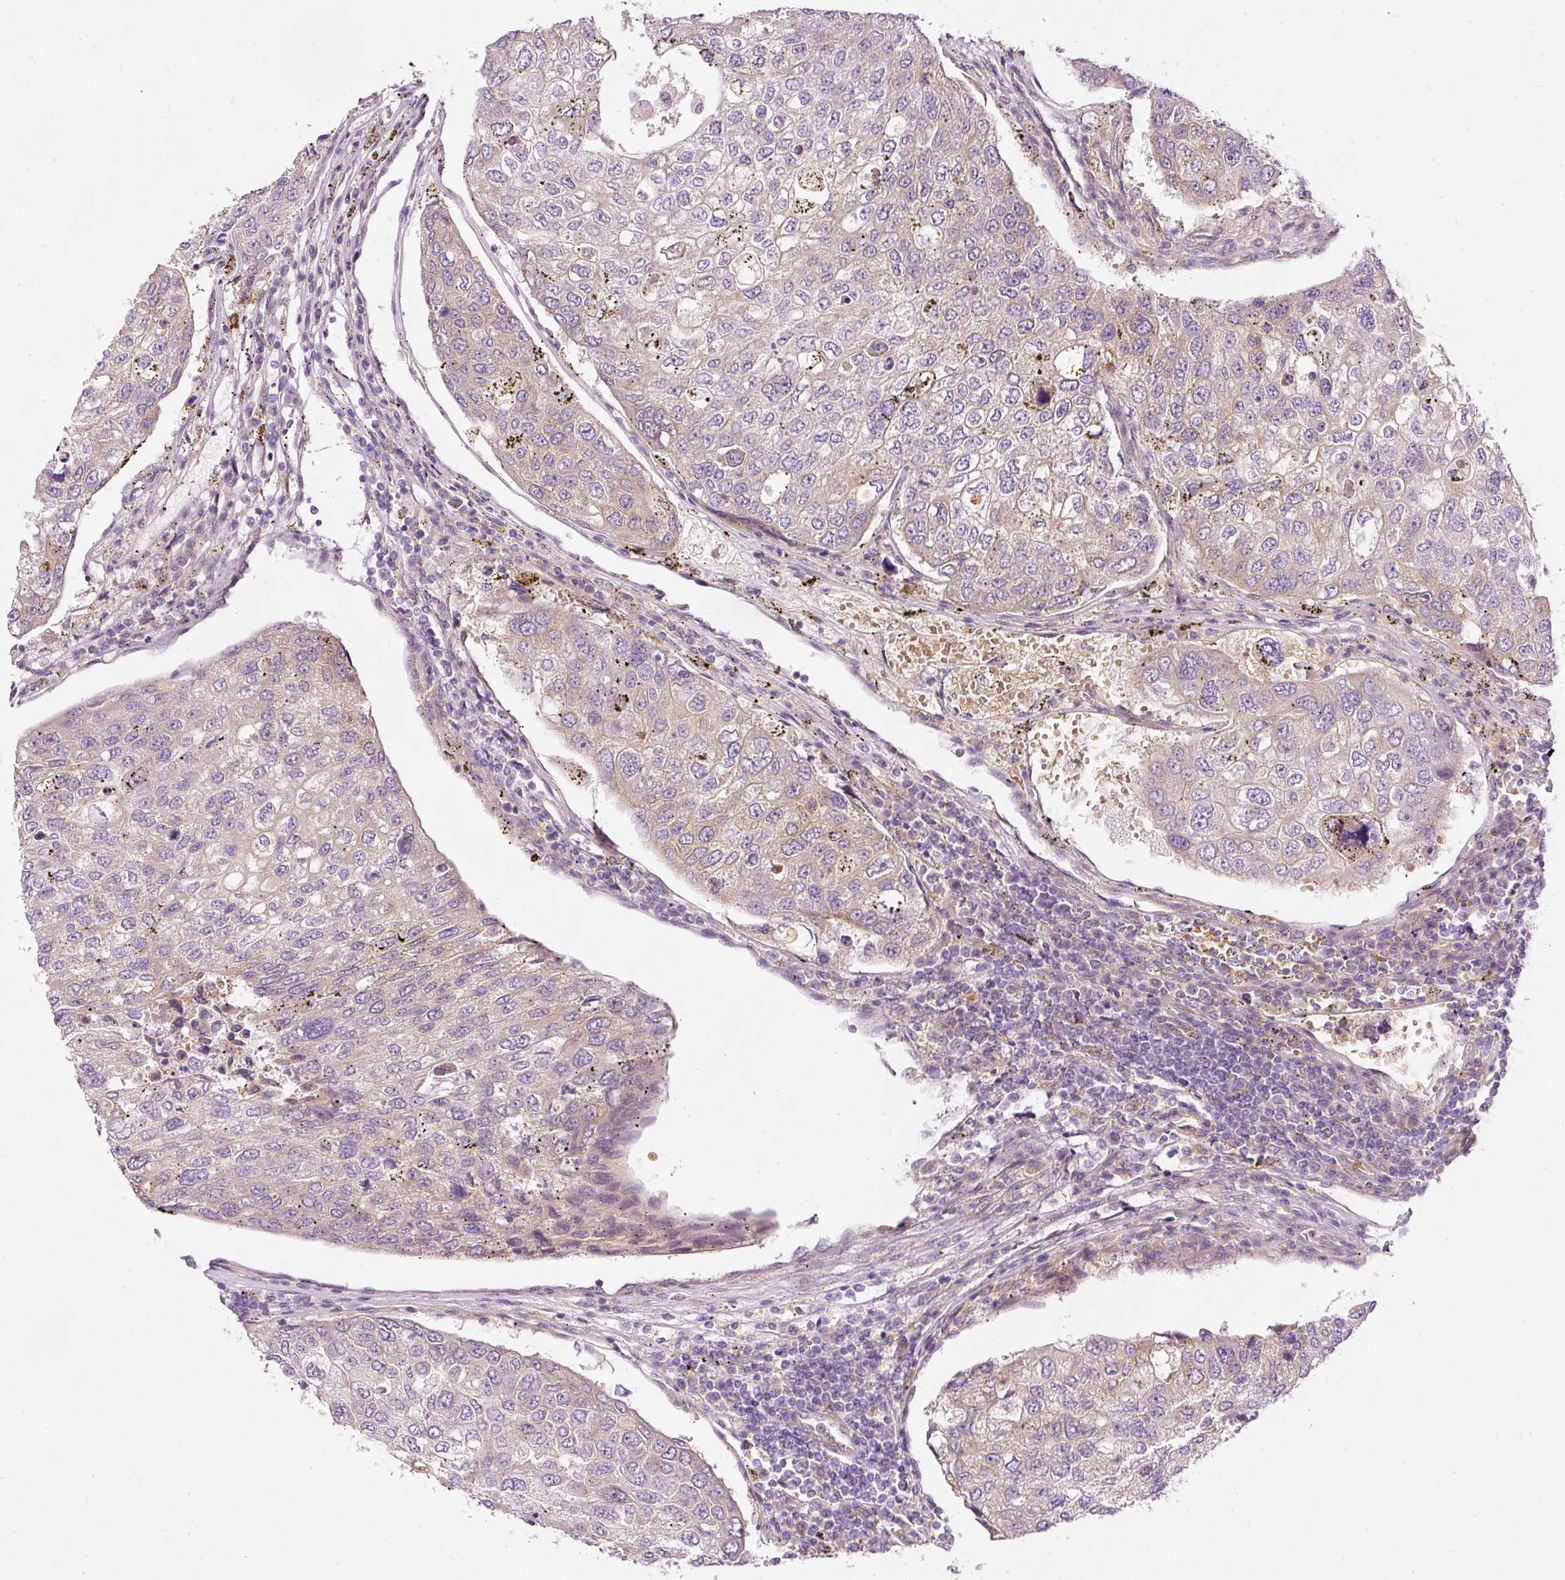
{"staining": {"intensity": "weak", "quantity": "<25%", "location": "cytoplasmic/membranous"}, "tissue": "urothelial cancer", "cell_type": "Tumor cells", "image_type": "cancer", "snomed": [{"axis": "morphology", "description": "Urothelial carcinoma, High grade"}, {"axis": "topography", "description": "Lymph node"}, {"axis": "topography", "description": "Urinary bladder"}], "caption": "Immunohistochemistry (IHC) of human urothelial cancer displays no staining in tumor cells. Nuclei are stained in blue.", "gene": "TBC1D2B", "patient": {"sex": "male", "age": 51}}